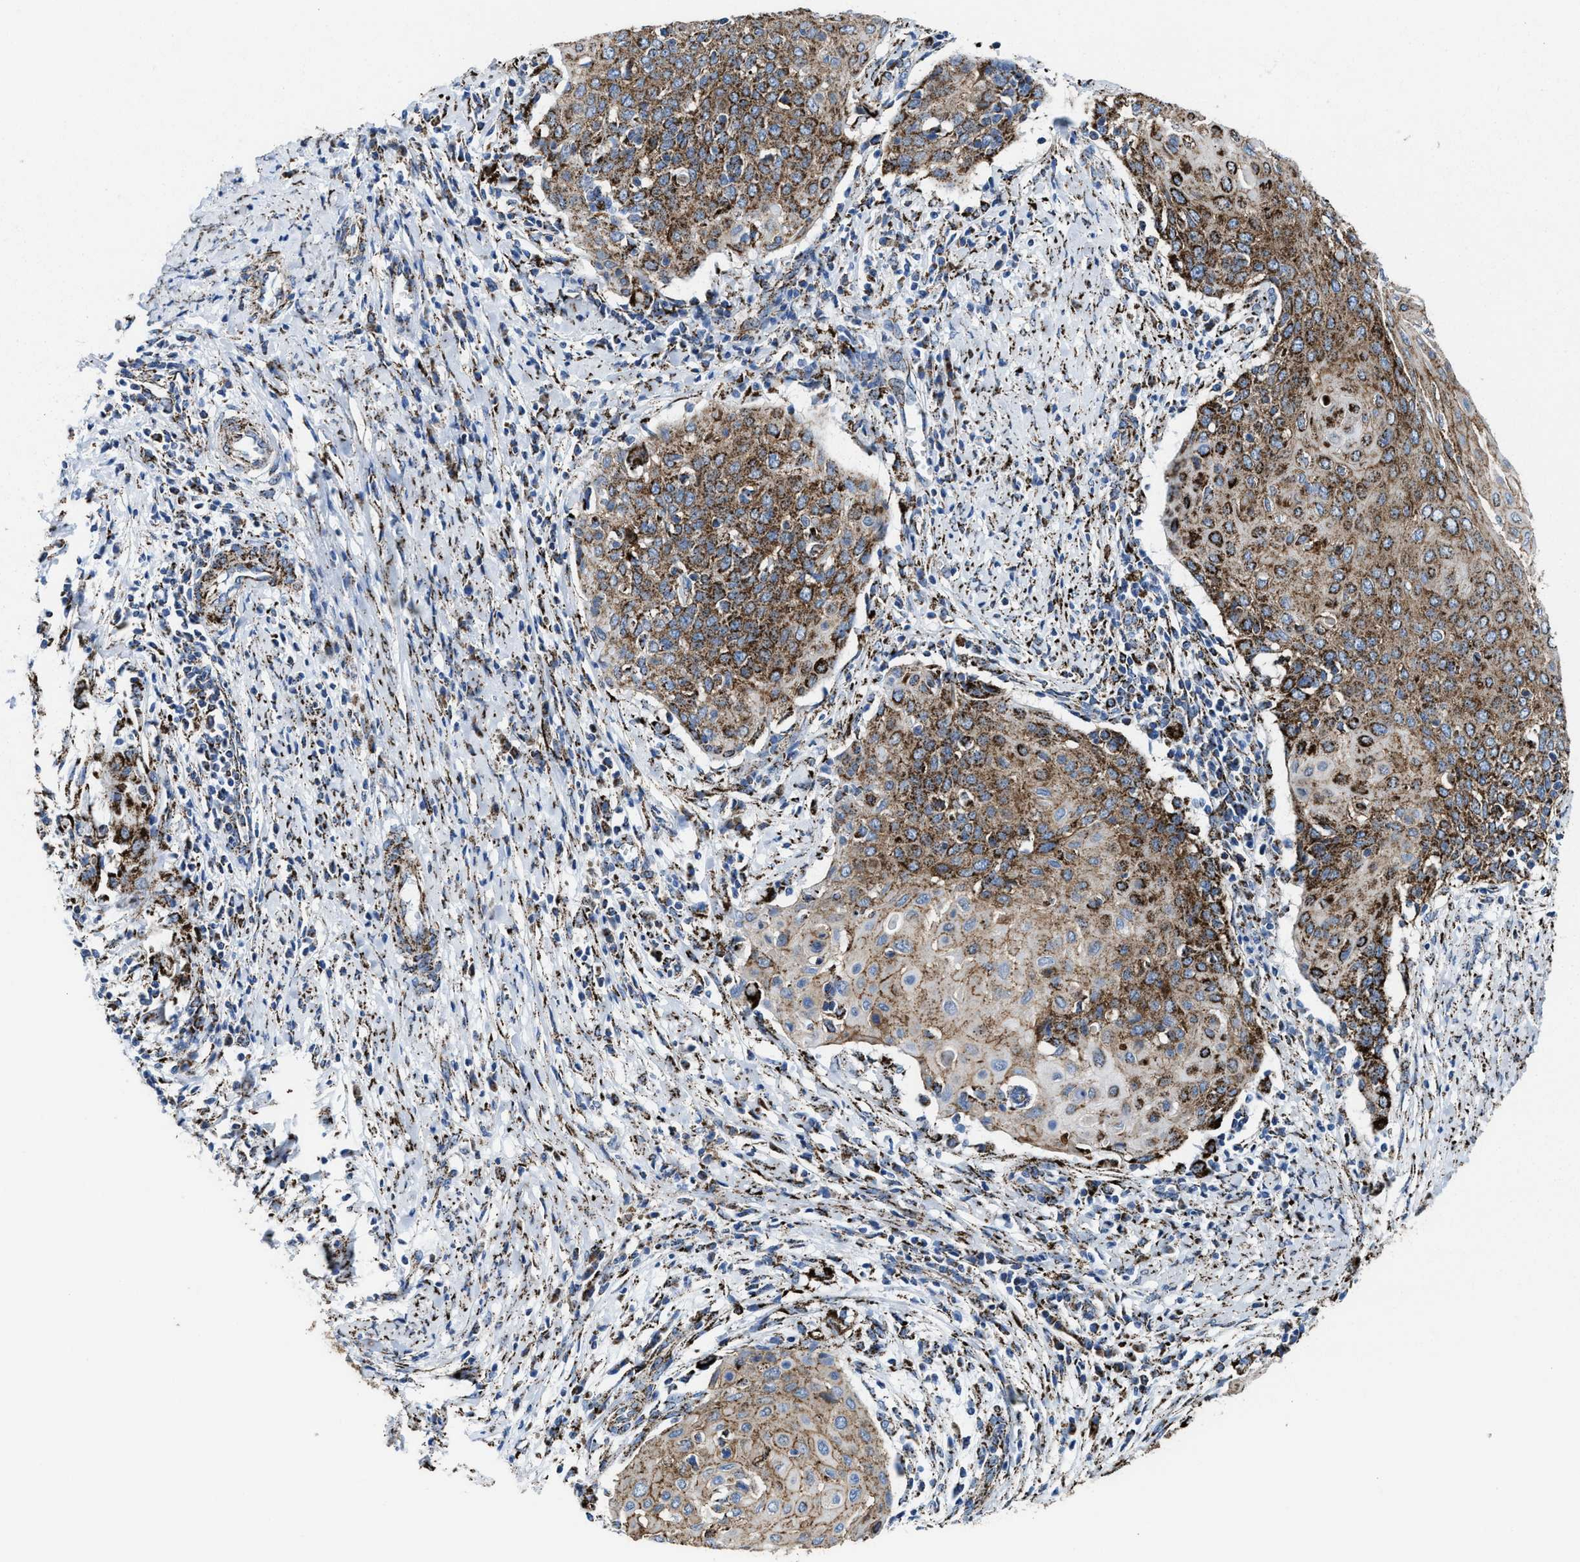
{"staining": {"intensity": "strong", "quantity": "25%-75%", "location": "cytoplasmic/membranous"}, "tissue": "cervical cancer", "cell_type": "Tumor cells", "image_type": "cancer", "snomed": [{"axis": "morphology", "description": "Squamous cell carcinoma, NOS"}, {"axis": "topography", "description": "Cervix"}], "caption": "Protein expression analysis of cervical cancer reveals strong cytoplasmic/membranous expression in approximately 25%-75% of tumor cells. (DAB (3,3'-diaminobenzidine) IHC with brightfield microscopy, high magnification).", "gene": "ALDH1B1", "patient": {"sex": "female", "age": 39}}